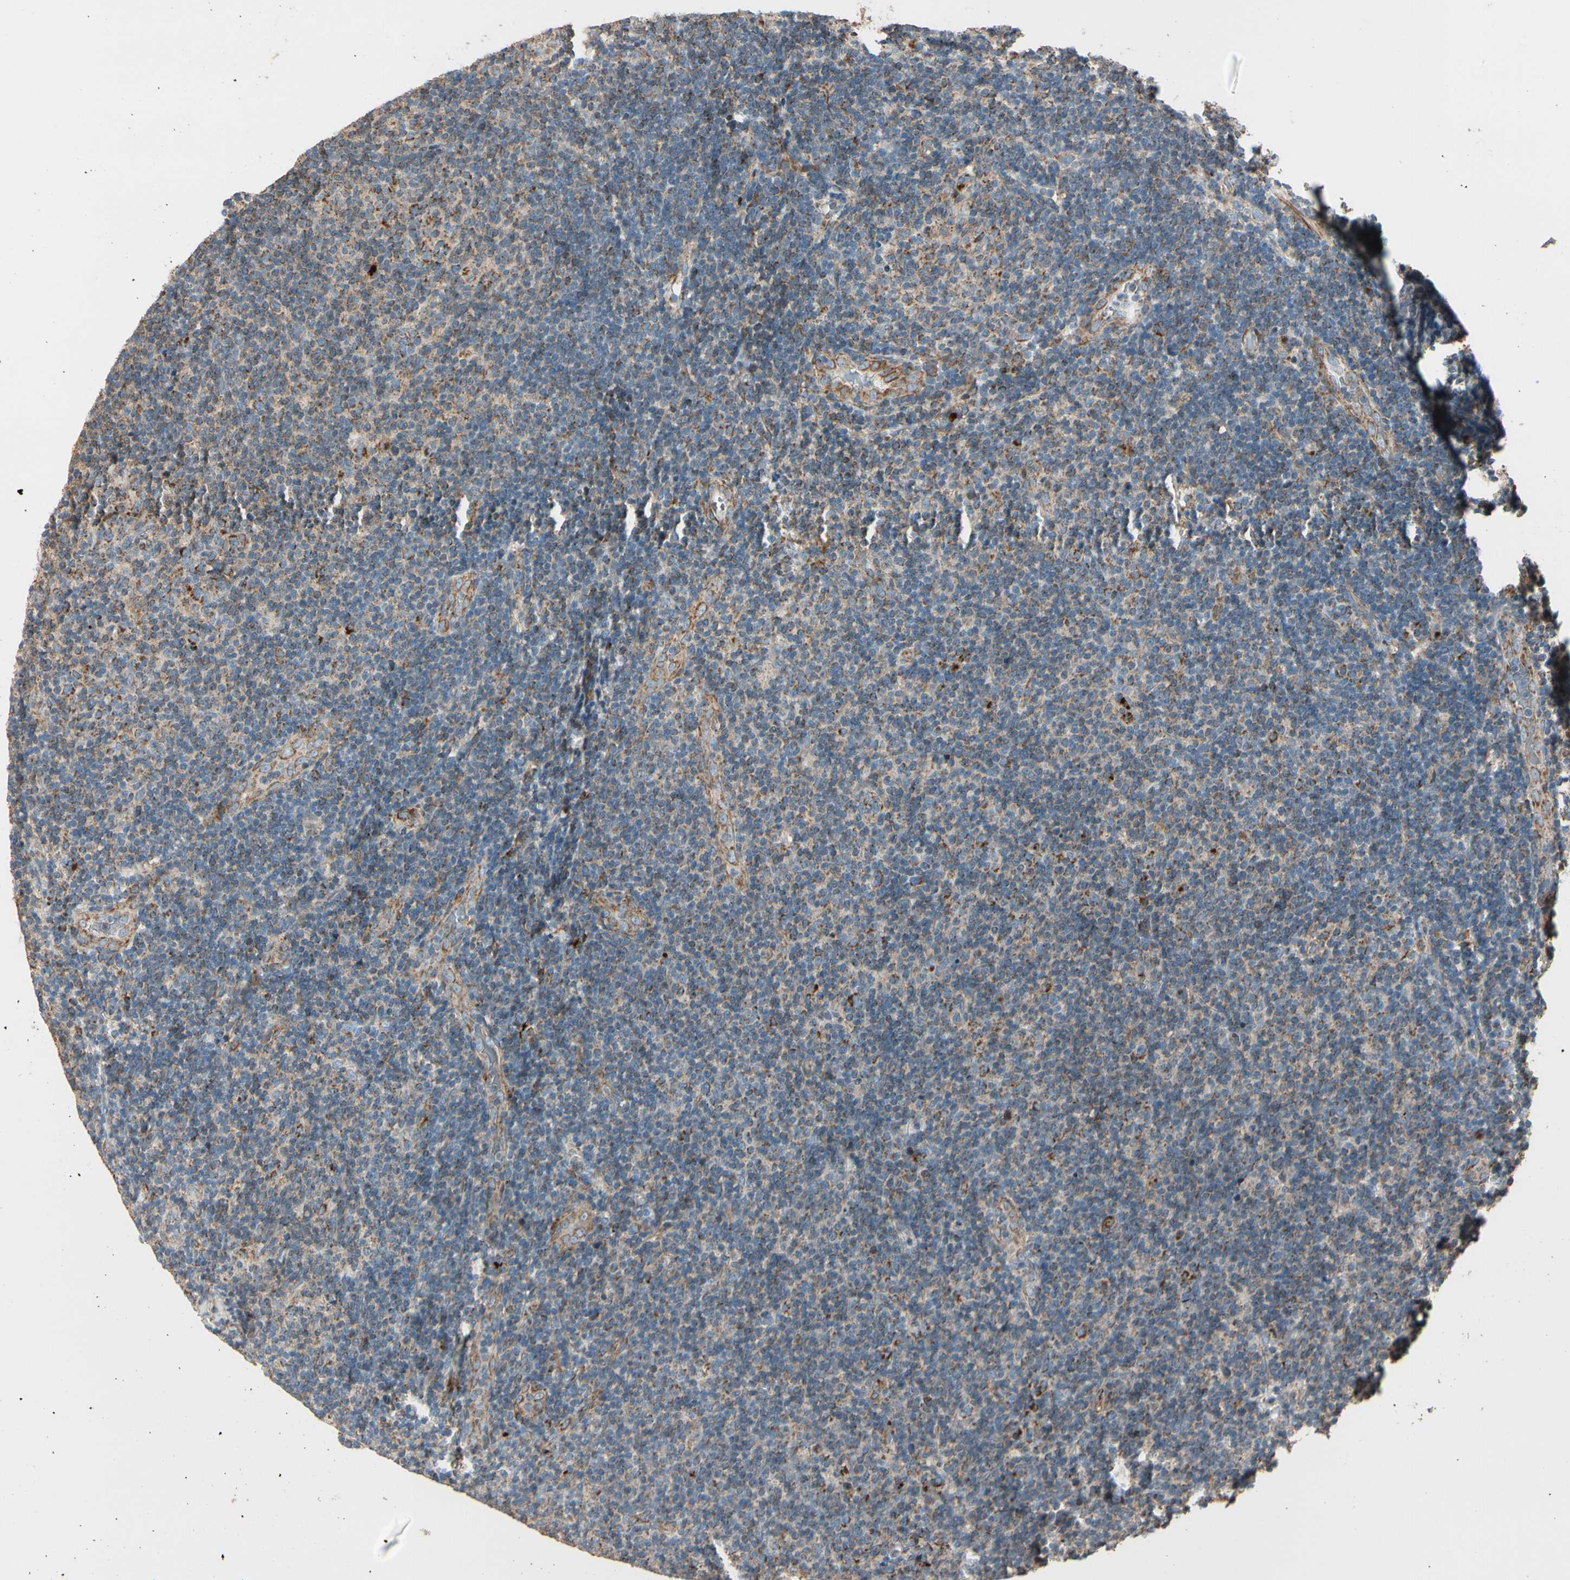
{"staining": {"intensity": "weak", "quantity": "25%-75%", "location": "cytoplasmic/membranous"}, "tissue": "lymphoma", "cell_type": "Tumor cells", "image_type": "cancer", "snomed": [{"axis": "morphology", "description": "Malignant lymphoma, non-Hodgkin's type, Low grade"}, {"axis": "topography", "description": "Lymph node"}], "caption": "A histopathology image showing weak cytoplasmic/membranous positivity in approximately 25%-75% of tumor cells in low-grade malignant lymphoma, non-Hodgkin's type, as visualized by brown immunohistochemical staining.", "gene": "MRPL9", "patient": {"sex": "male", "age": 83}}